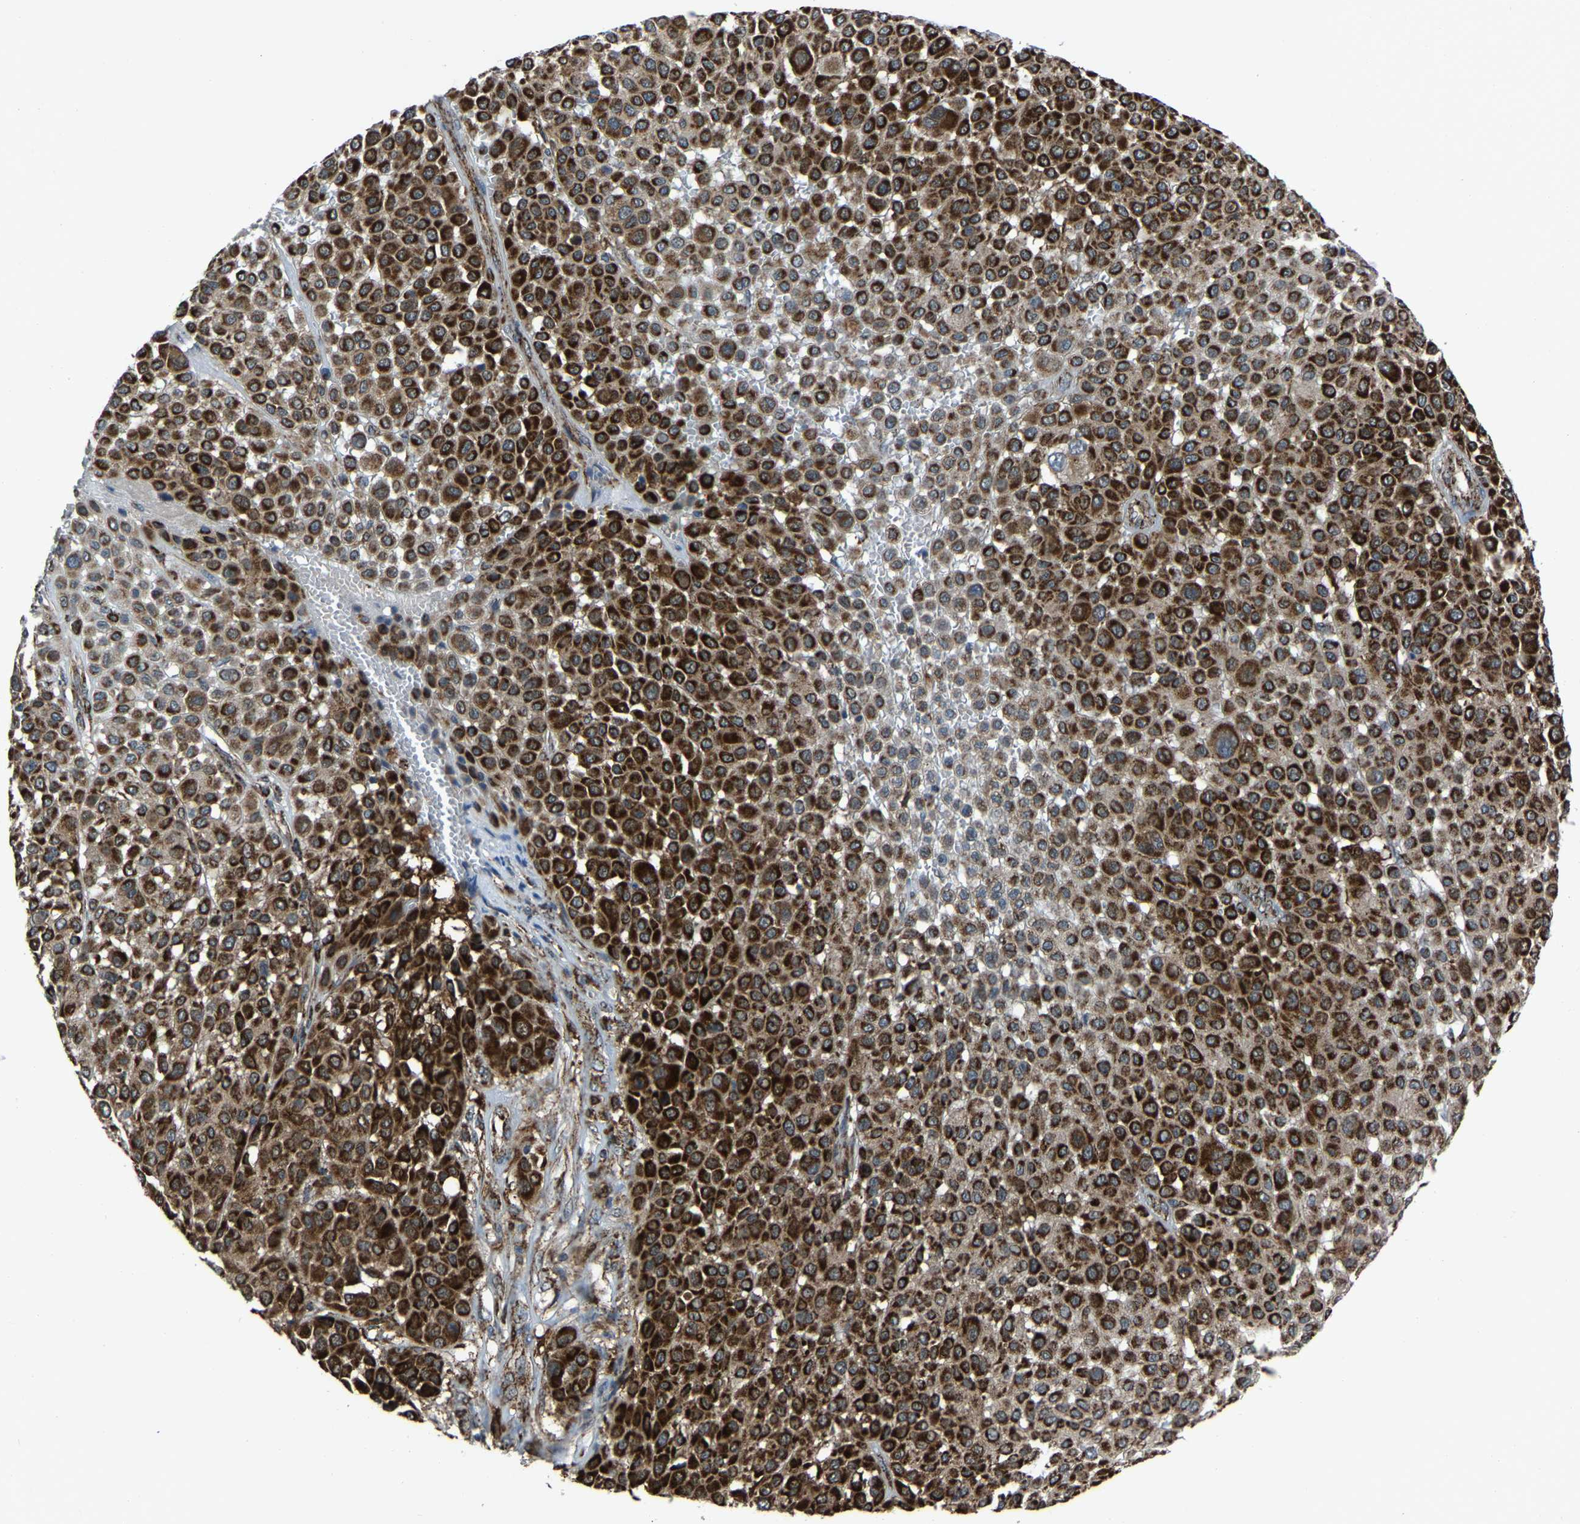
{"staining": {"intensity": "strong", "quantity": ">75%", "location": "cytoplasmic/membranous"}, "tissue": "melanoma", "cell_type": "Tumor cells", "image_type": "cancer", "snomed": [{"axis": "morphology", "description": "Malignant melanoma, Metastatic site"}, {"axis": "topography", "description": "Soft tissue"}], "caption": "Human malignant melanoma (metastatic site) stained with a brown dye shows strong cytoplasmic/membranous positive expression in about >75% of tumor cells.", "gene": "AKR1A1", "patient": {"sex": "male", "age": 41}}